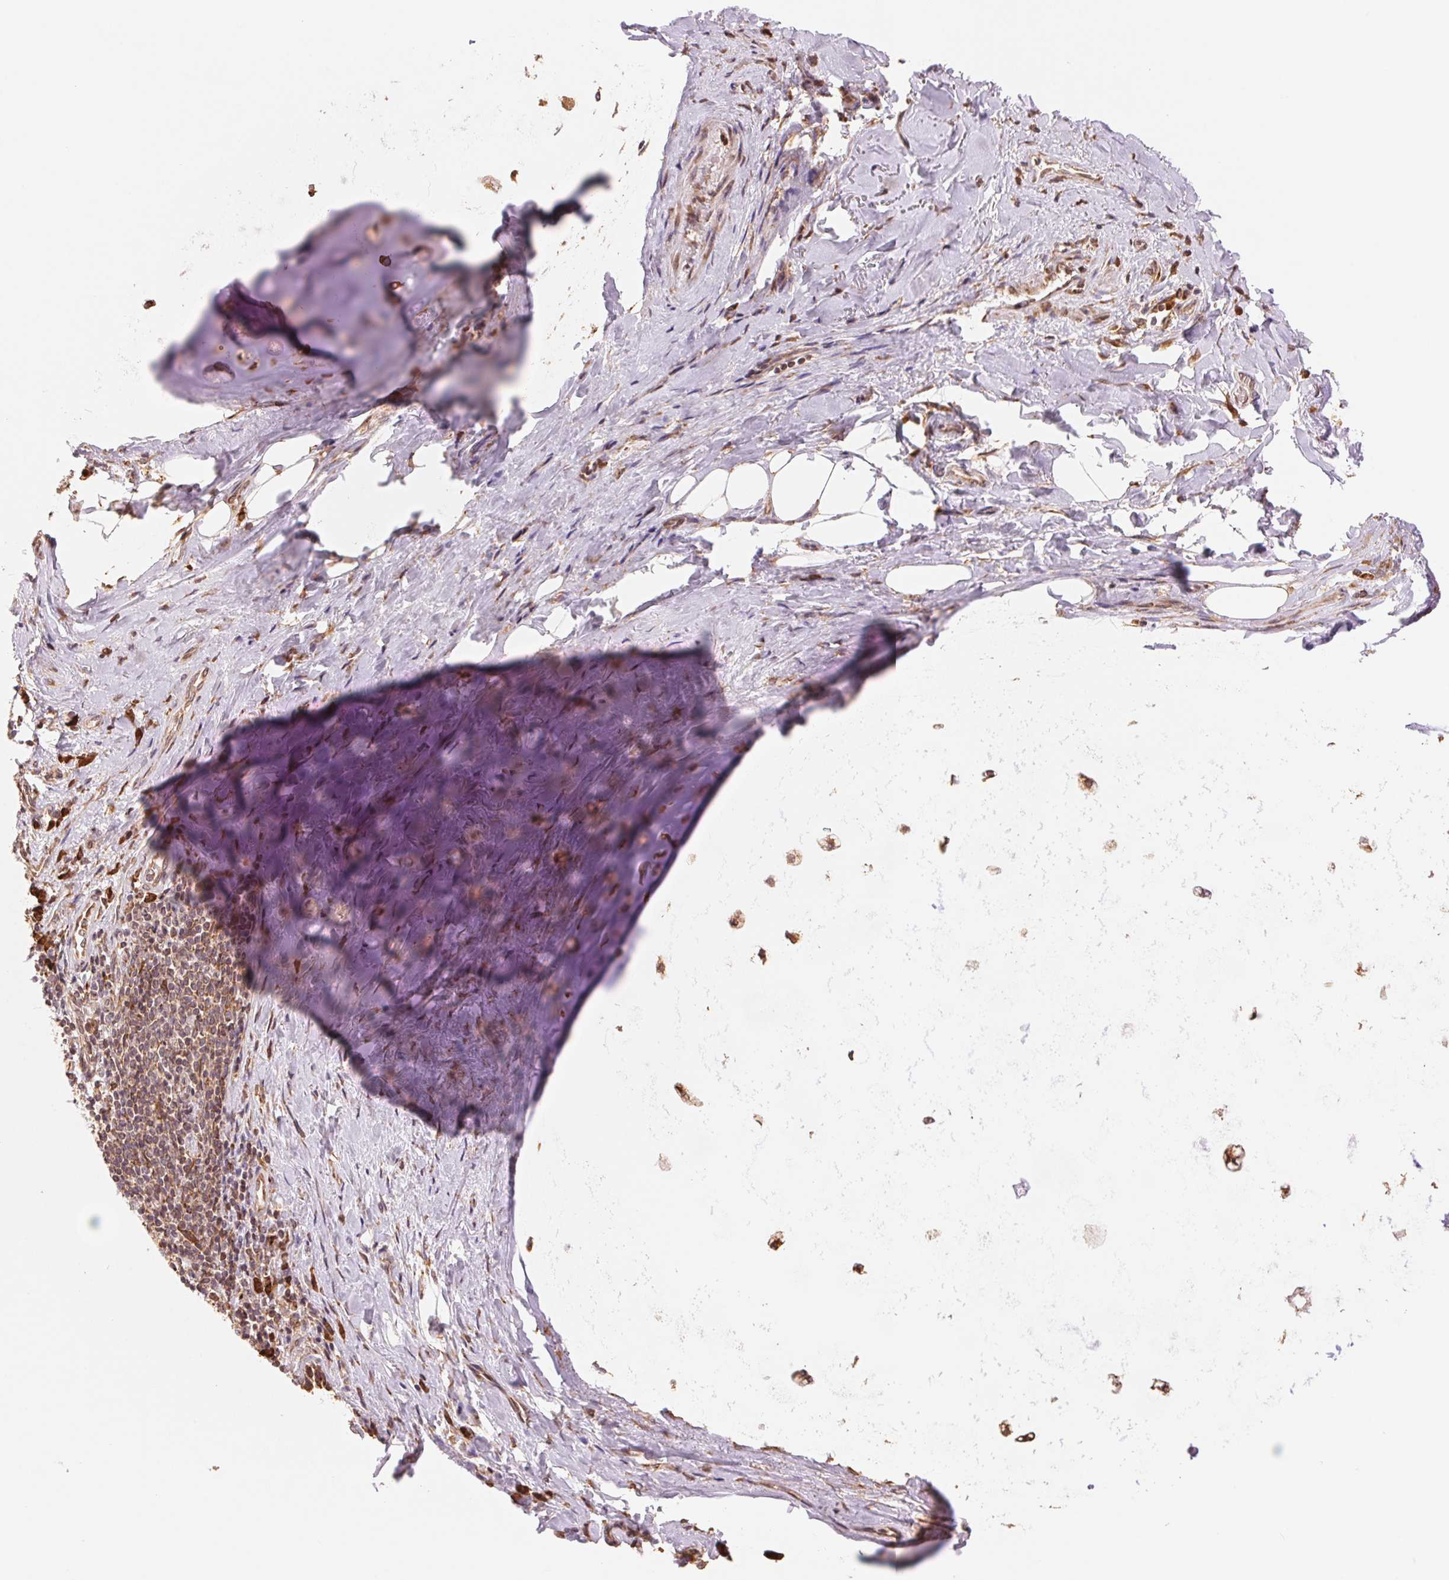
{"staining": {"intensity": "weak", "quantity": ">75%", "location": "cytoplasmic/membranous"}, "tissue": "adipose tissue", "cell_type": "Adipocytes", "image_type": "normal", "snomed": [{"axis": "morphology", "description": "Normal tissue, NOS"}, {"axis": "topography", "description": "Cartilage tissue"}, {"axis": "topography", "description": "Bronchus"}], "caption": "Adipocytes reveal low levels of weak cytoplasmic/membranous expression in approximately >75% of cells in unremarkable adipose tissue.", "gene": "RPN1", "patient": {"sex": "male", "age": 64}}